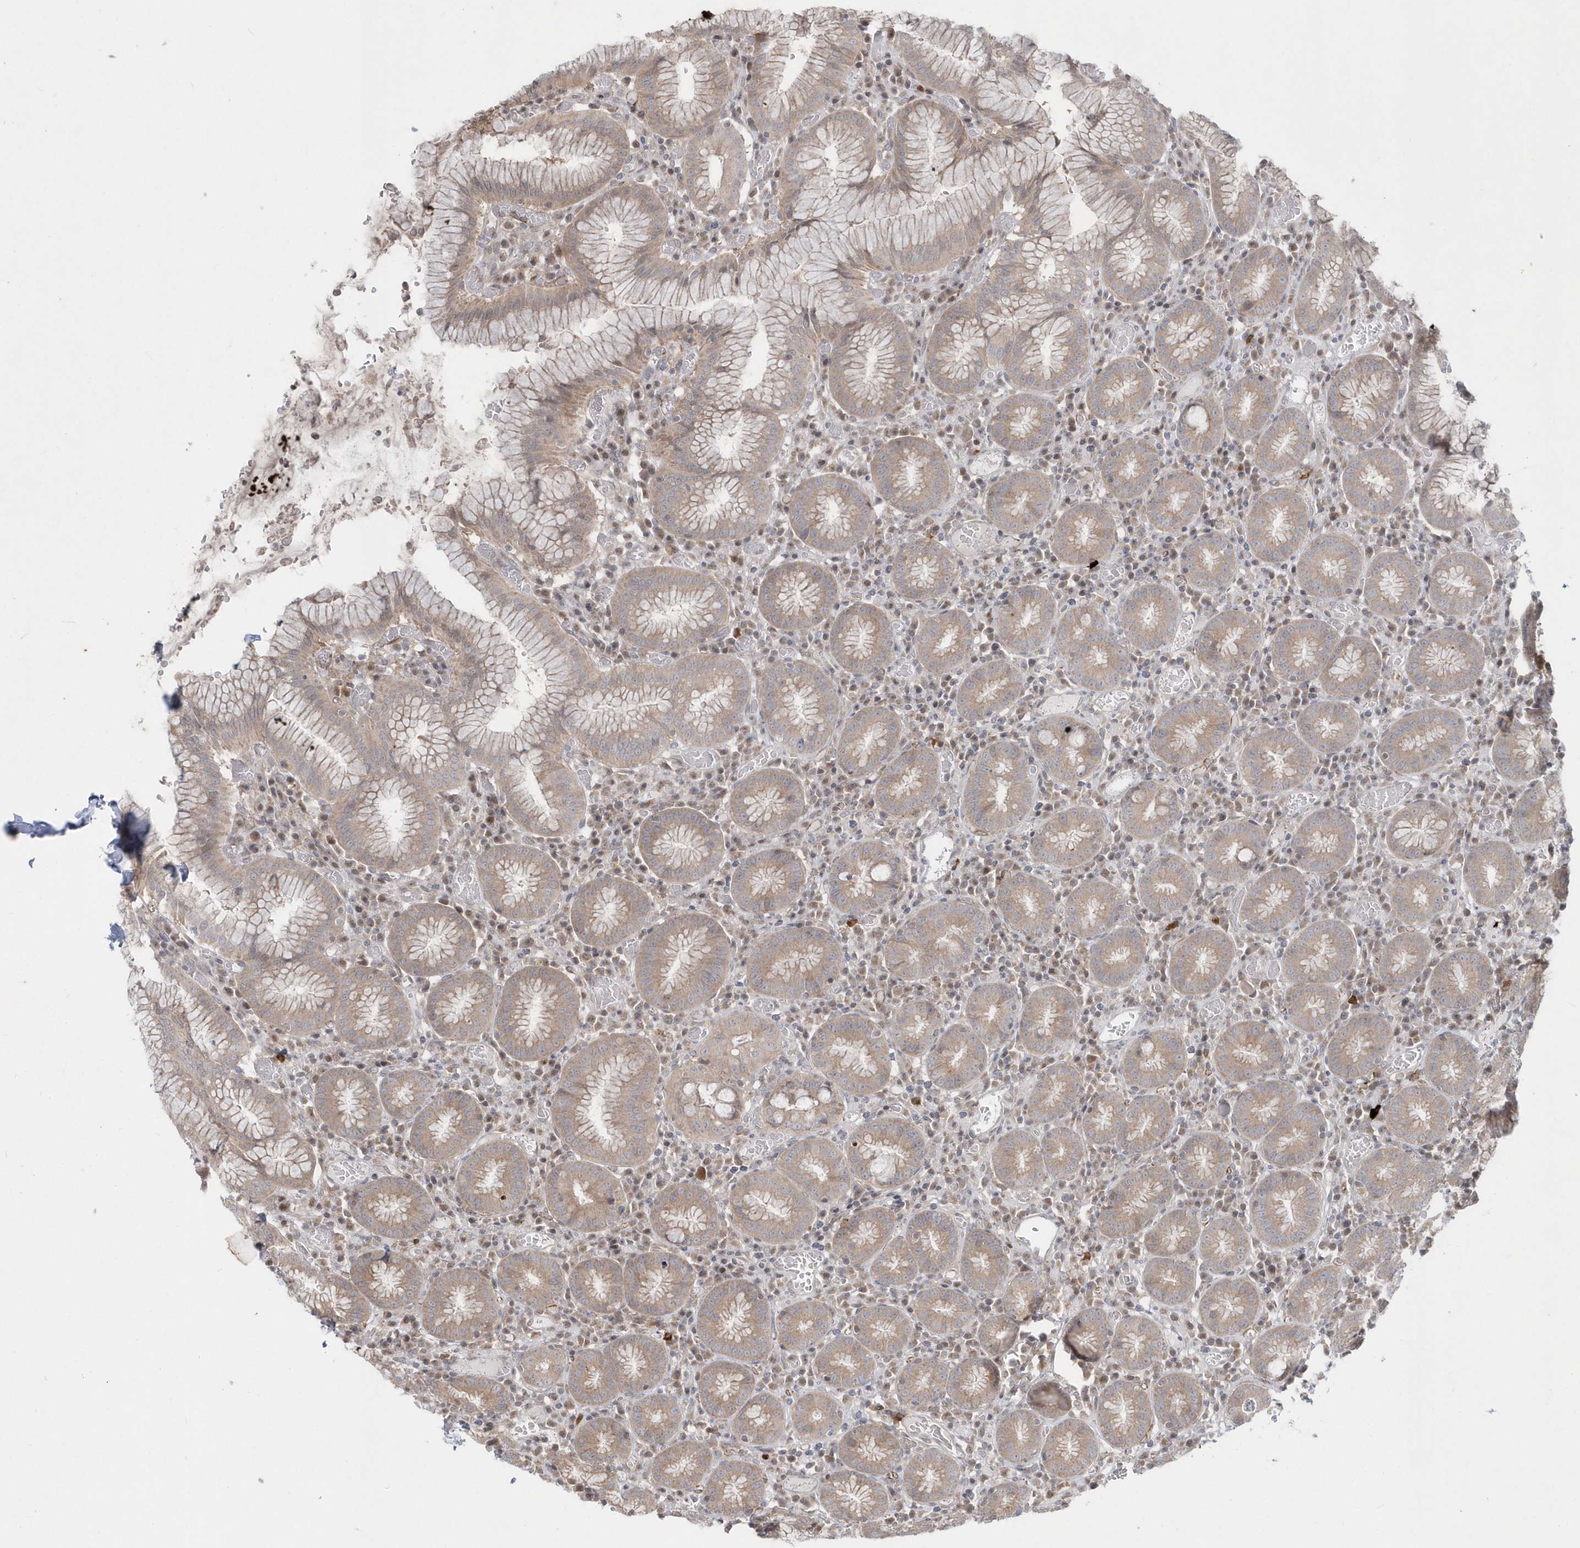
{"staining": {"intensity": "moderate", "quantity": ">75%", "location": "cytoplasmic/membranous"}, "tissue": "stomach", "cell_type": "Glandular cells", "image_type": "normal", "snomed": [{"axis": "morphology", "description": "Normal tissue, NOS"}, {"axis": "topography", "description": "Stomach"}], "caption": "Immunohistochemistry (IHC) of unremarkable human stomach displays medium levels of moderate cytoplasmic/membranous positivity in approximately >75% of glandular cells. The staining is performed using DAB brown chromogen to label protein expression. The nuclei are counter-stained blue using hematoxylin.", "gene": "DHX57", "patient": {"sex": "male", "age": 55}}